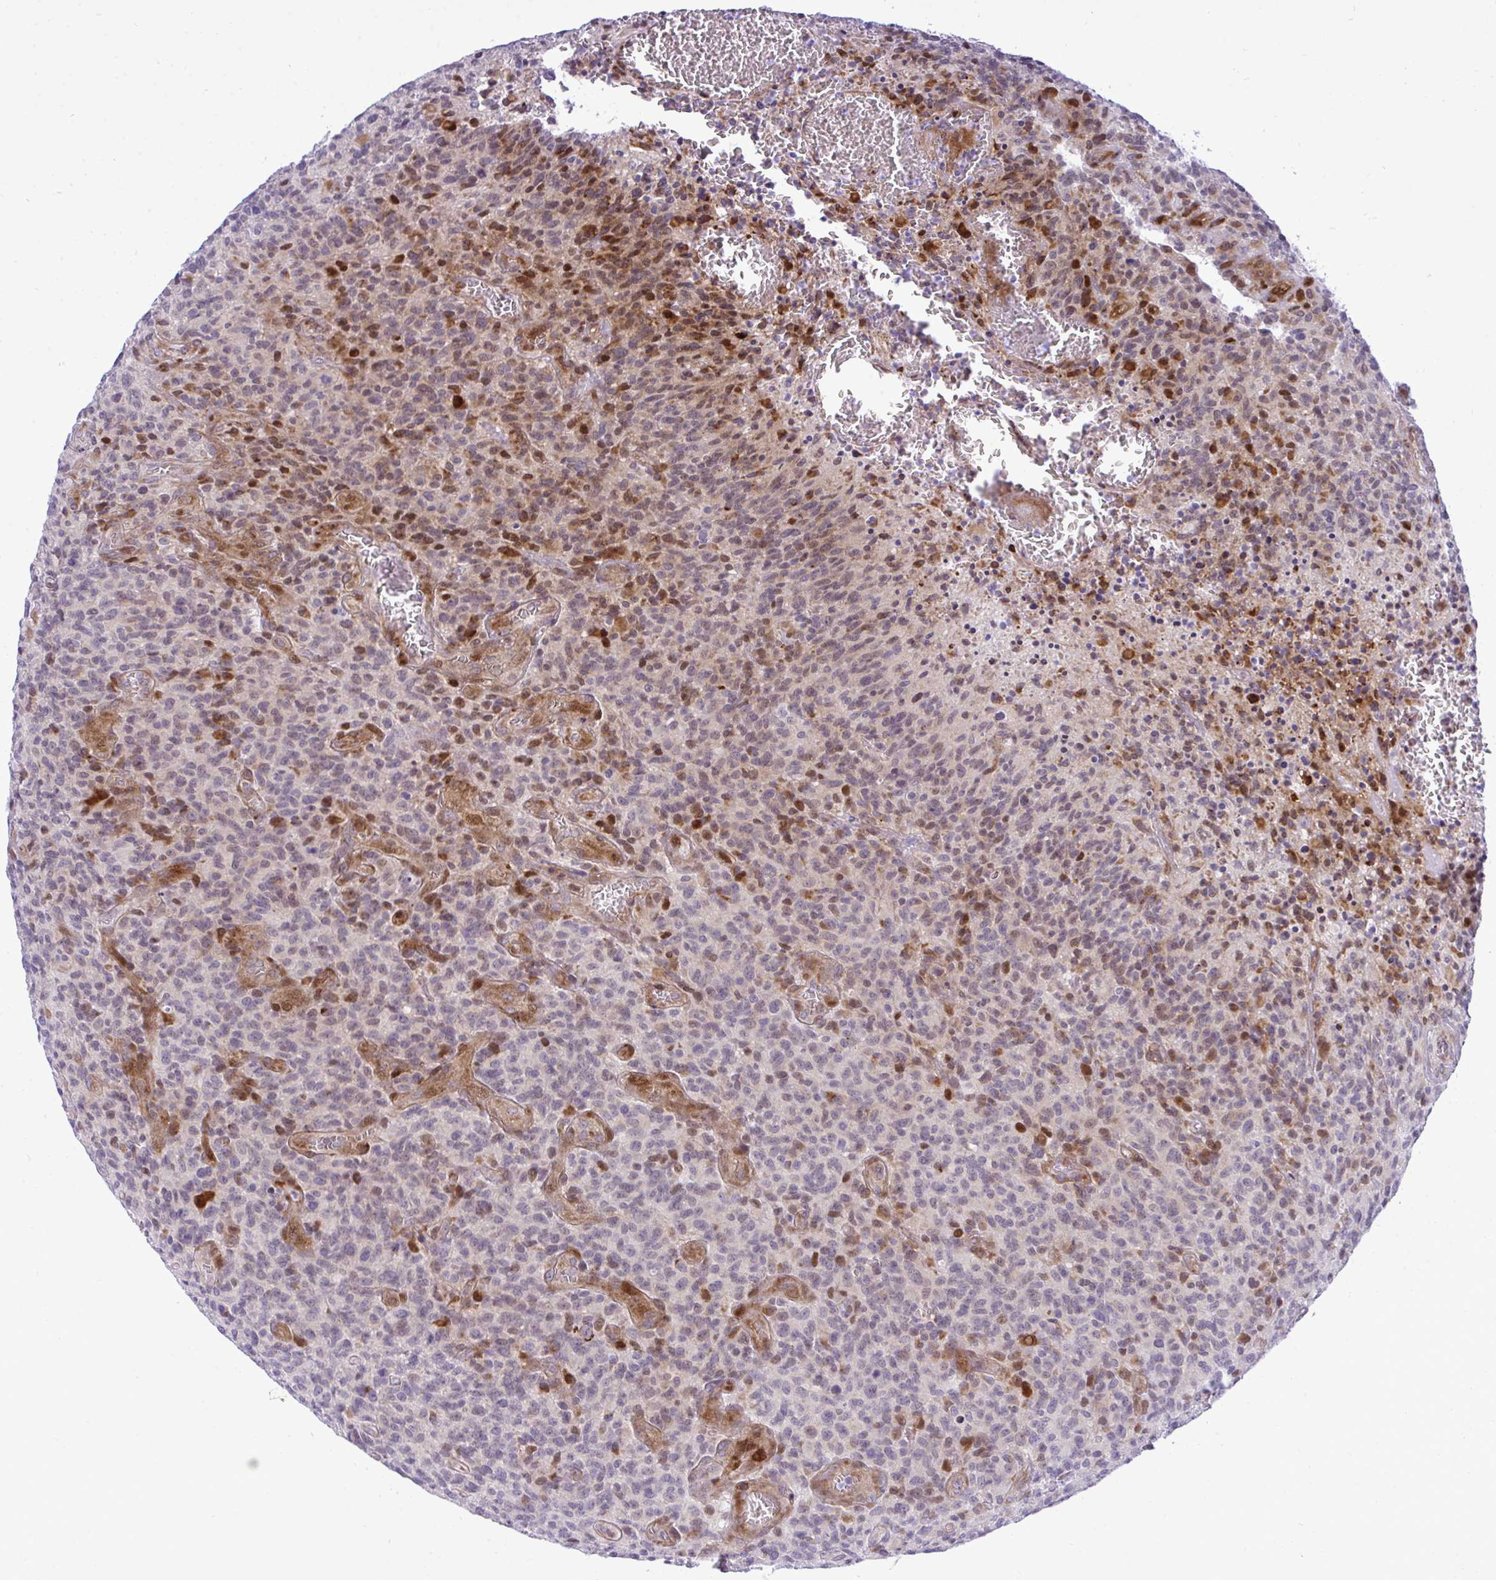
{"staining": {"intensity": "moderate", "quantity": "<25%", "location": "cytoplasmic/membranous,nuclear"}, "tissue": "glioma", "cell_type": "Tumor cells", "image_type": "cancer", "snomed": [{"axis": "morphology", "description": "Glioma, malignant, High grade"}, {"axis": "topography", "description": "Brain"}], "caption": "Protein staining of malignant glioma (high-grade) tissue shows moderate cytoplasmic/membranous and nuclear positivity in approximately <25% of tumor cells. The staining is performed using DAB (3,3'-diaminobenzidine) brown chromogen to label protein expression. The nuclei are counter-stained blue using hematoxylin.", "gene": "CASTOR2", "patient": {"sex": "male", "age": 76}}